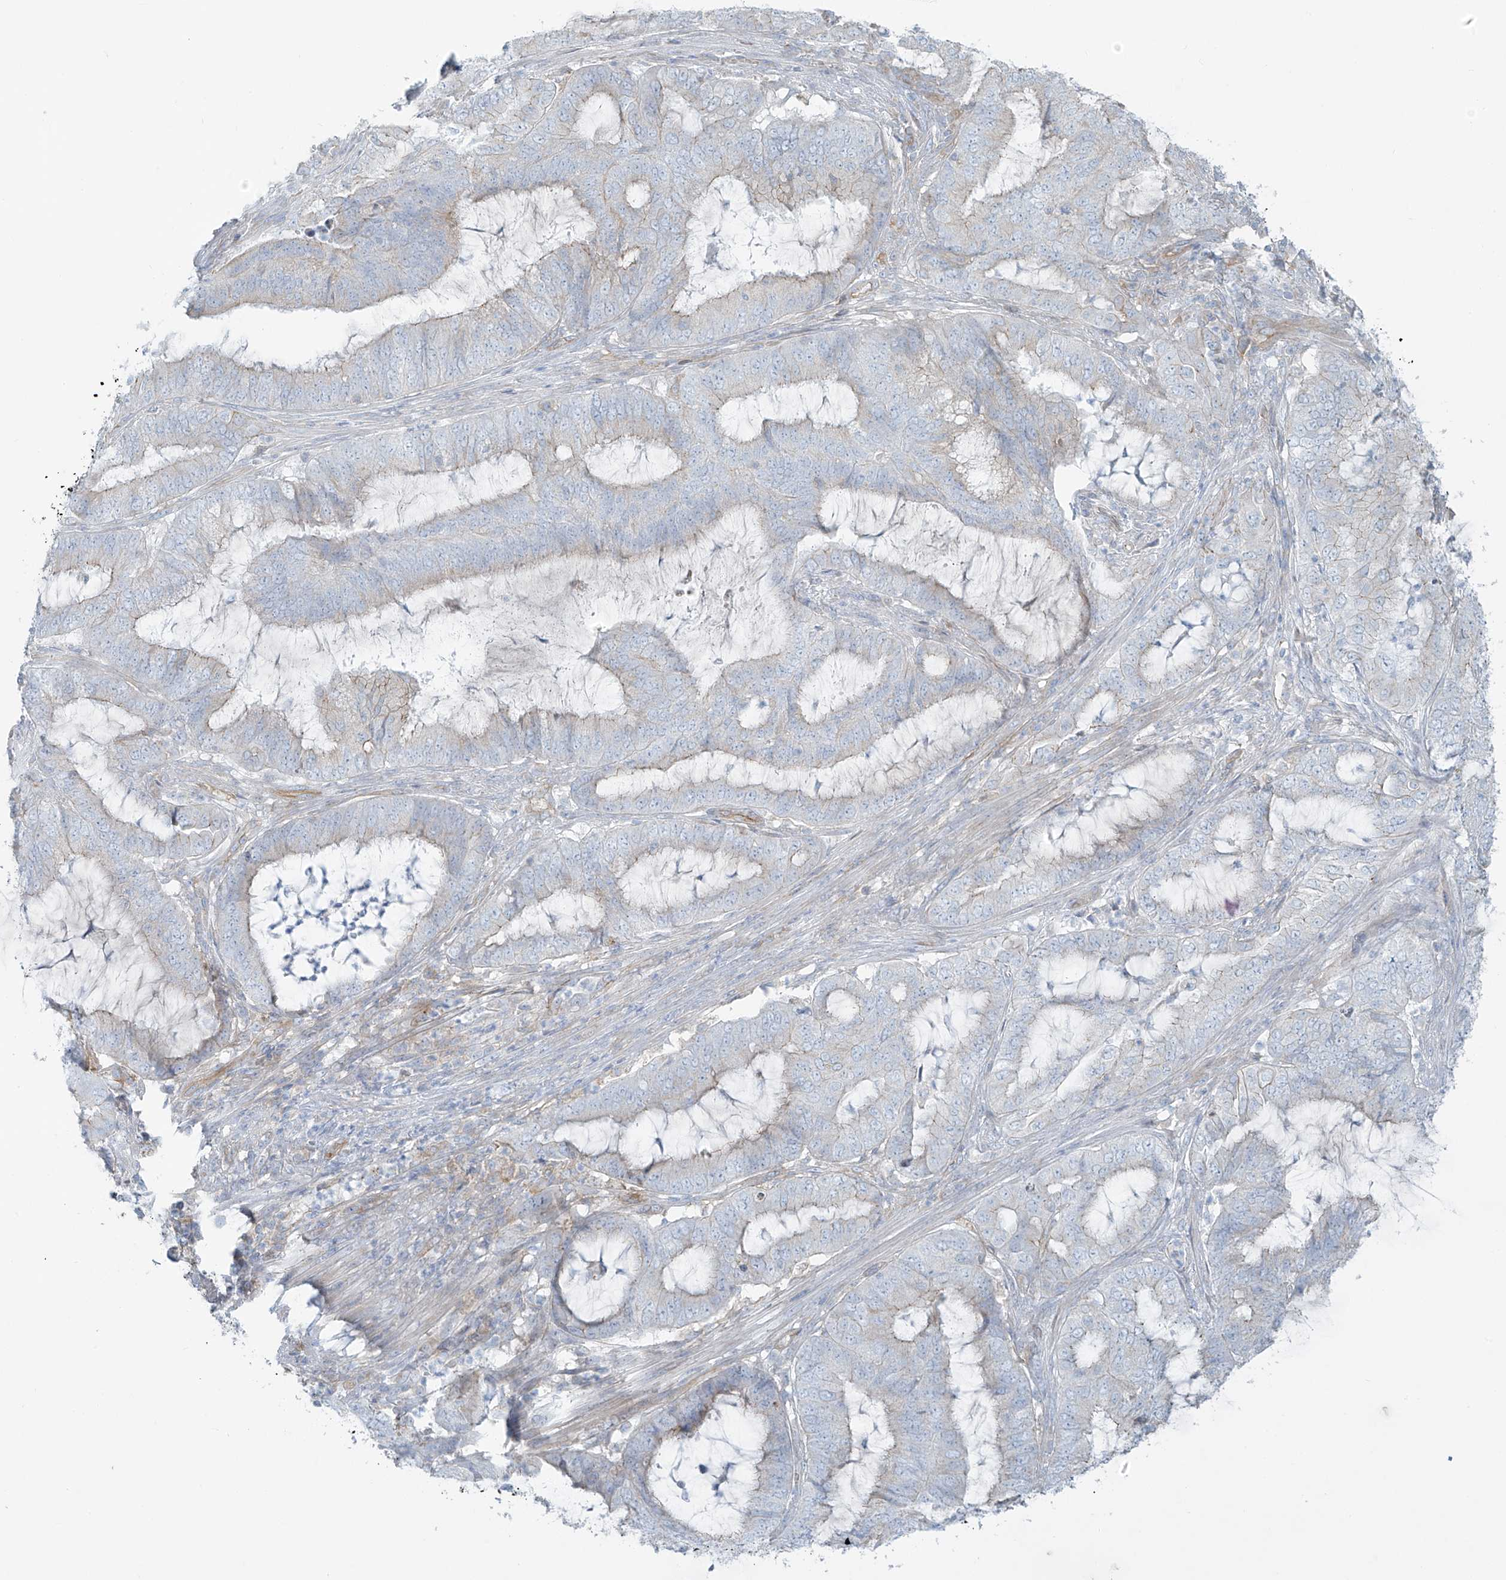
{"staining": {"intensity": "negative", "quantity": "none", "location": "none"}, "tissue": "endometrial cancer", "cell_type": "Tumor cells", "image_type": "cancer", "snomed": [{"axis": "morphology", "description": "Adenocarcinoma, NOS"}, {"axis": "topography", "description": "Endometrium"}], "caption": "DAB (3,3'-diaminobenzidine) immunohistochemical staining of human endometrial cancer demonstrates no significant staining in tumor cells.", "gene": "VAMP5", "patient": {"sex": "female", "age": 51}}